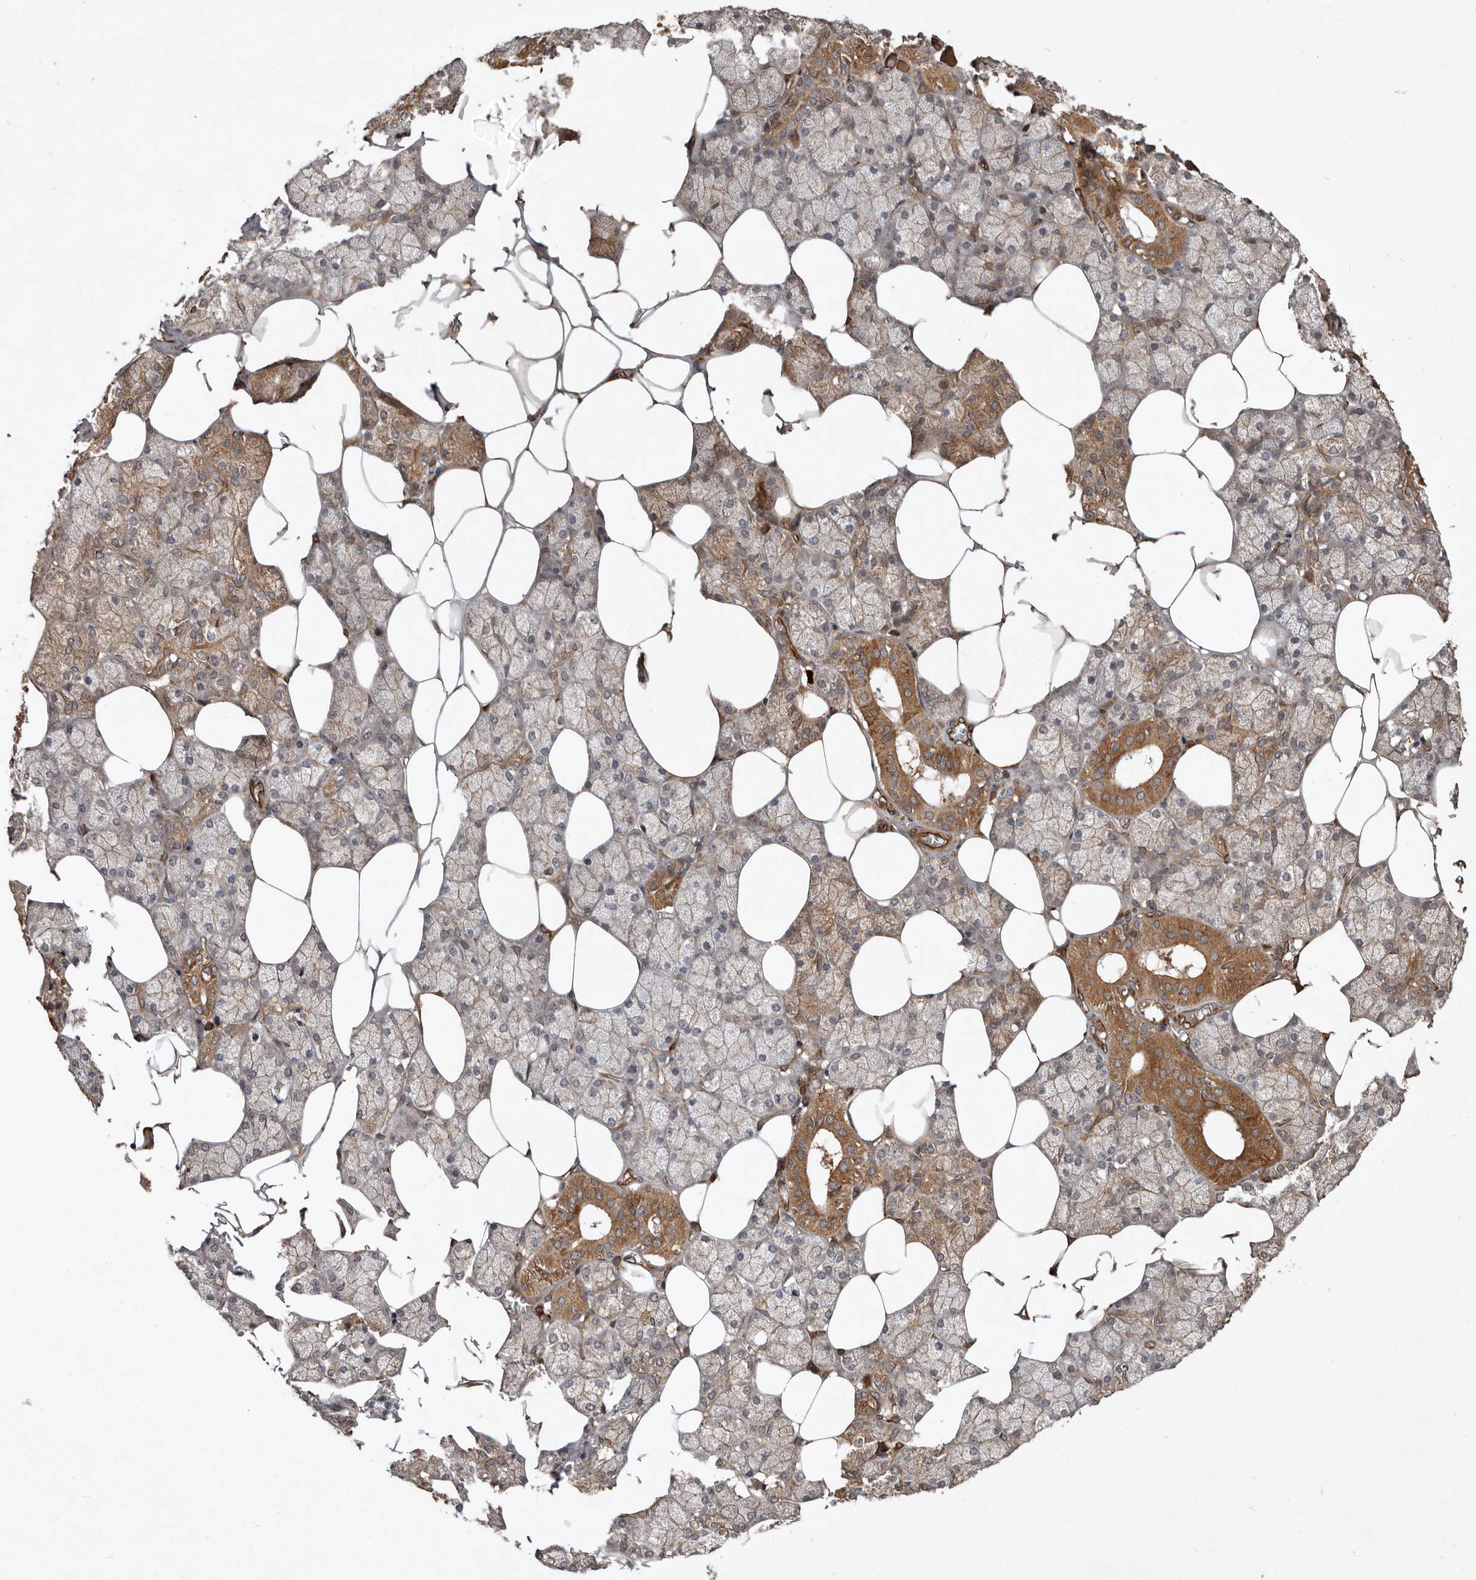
{"staining": {"intensity": "moderate", "quantity": "25%-75%", "location": "cytoplasmic/membranous"}, "tissue": "salivary gland", "cell_type": "Glandular cells", "image_type": "normal", "snomed": [{"axis": "morphology", "description": "Normal tissue, NOS"}, {"axis": "topography", "description": "Salivary gland"}], "caption": "Immunohistochemistry (IHC) micrograph of benign salivary gland: salivary gland stained using immunohistochemistry (IHC) demonstrates medium levels of moderate protein expression localized specifically in the cytoplasmic/membranous of glandular cells, appearing as a cytoplasmic/membranous brown color.", "gene": "STK36", "patient": {"sex": "male", "age": 62}}